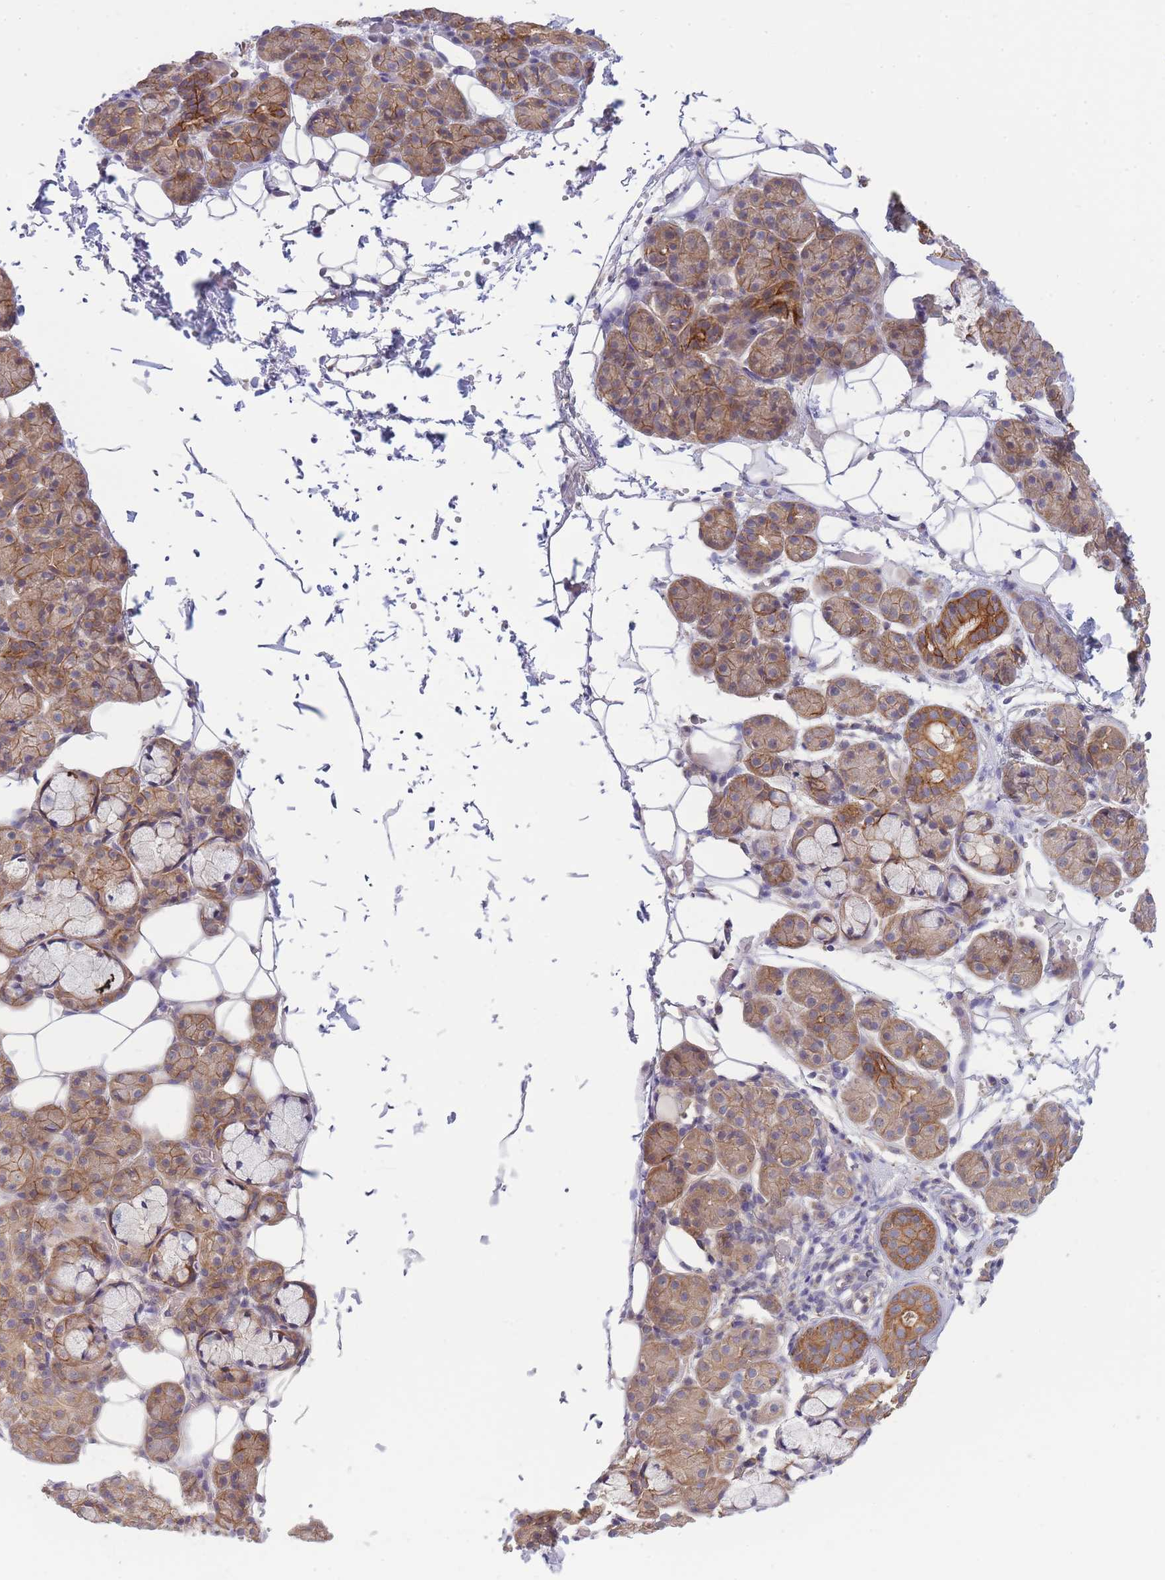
{"staining": {"intensity": "moderate", "quantity": "25%-75%", "location": "cytoplasmic/membranous"}, "tissue": "salivary gland", "cell_type": "Glandular cells", "image_type": "normal", "snomed": [{"axis": "morphology", "description": "Normal tissue, NOS"}, {"axis": "topography", "description": "Salivary gland"}], "caption": "This histopathology image reveals unremarkable salivary gland stained with immunohistochemistry (IHC) to label a protein in brown. The cytoplasmic/membranous of glandular cells show moderate positivity for the protein. Nuclei are counter-stained blue.", "gene": "PFDN6", "patient": {"sex": "male", "age": 63}}